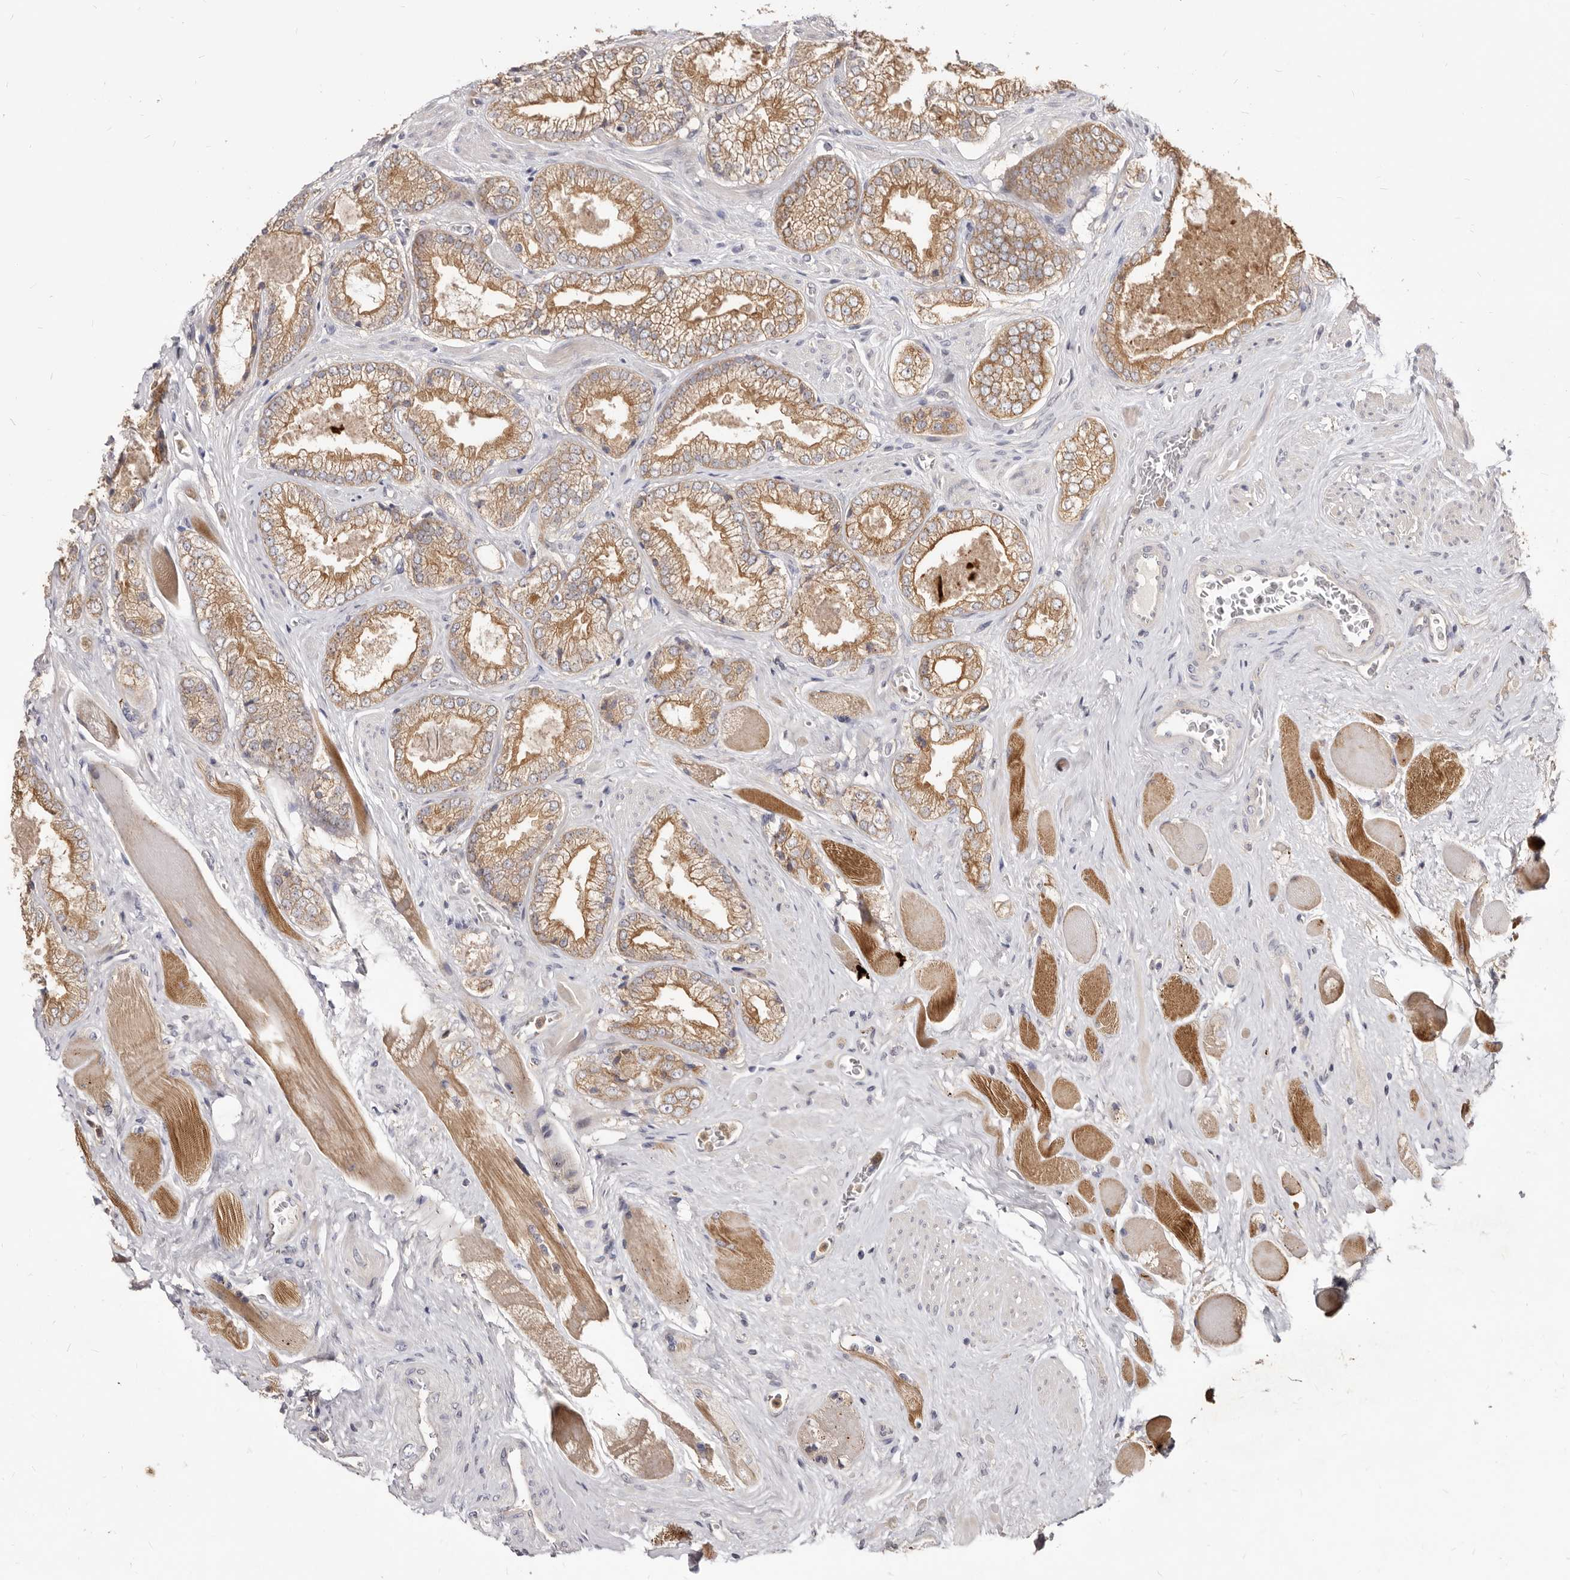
{"staining": {"intensity": "moderate", "quantity": ">75%", "location": "cytoplasmic/membranous"}, "tissue": "prostate cancer", "cell_type": "Tumor cells", "image_type": "cancer", "snomed": [{"axis": "morphology", "description": "Adenocarcinoma, High grade"}, {"axis": "topography", "description": "Prostate"}], "caption": "A medium amount of moderate cytoplasmic/membranous positivity is identified in approximately >75% of tumor cells in prostate high-grade adenocarcinoma tissue.", "gene": "TC2N", "patient": {"sex": "male", "age": 58}}